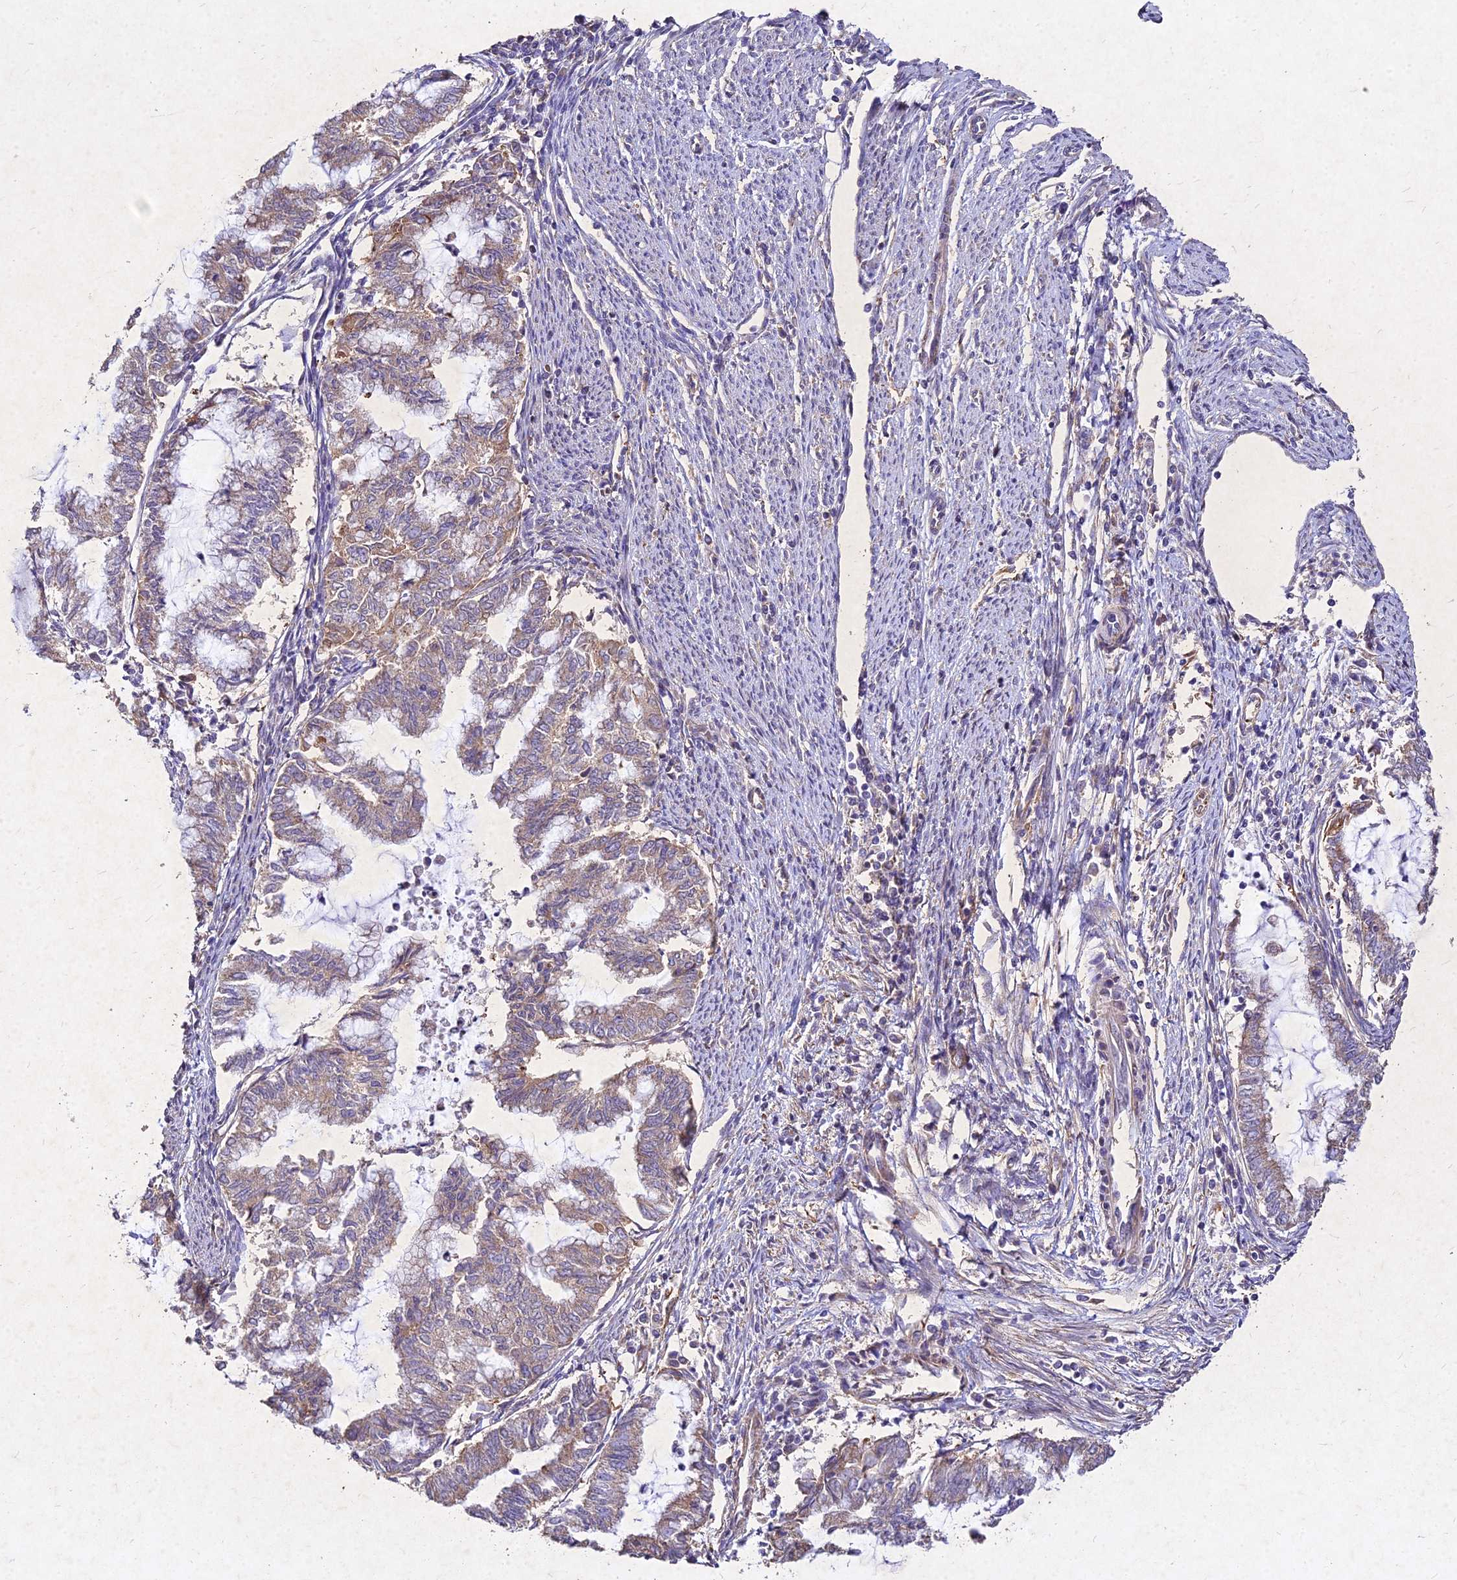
{"staining": {"intensity": "moderate", "quantity": "<25%", "location": "cytoplasmic/membranous"}, "tissue": "endometrial cancer", "cell_type": "Tumor cells", "image_type": "cancer", "snomed": [{"axis": "morphology", "description": "Adenocarcinoma, NOS"}, {"axis": "topography", "description": "Endometrium"}], "caption": "Immunohistochemical staining of adenocarcinoma (endometrial) reveals low levels of moderate cytoplasmic/membranous positivity in about <25% of tumor cells. (Stains: DAB (3,3'-diaminobenzidine) in brown, nuclei in blue, Microscopy: brightfield microscopy at high magnification).", "gene": "SKA1", "patient": {"sex": "female", "age": 79}}